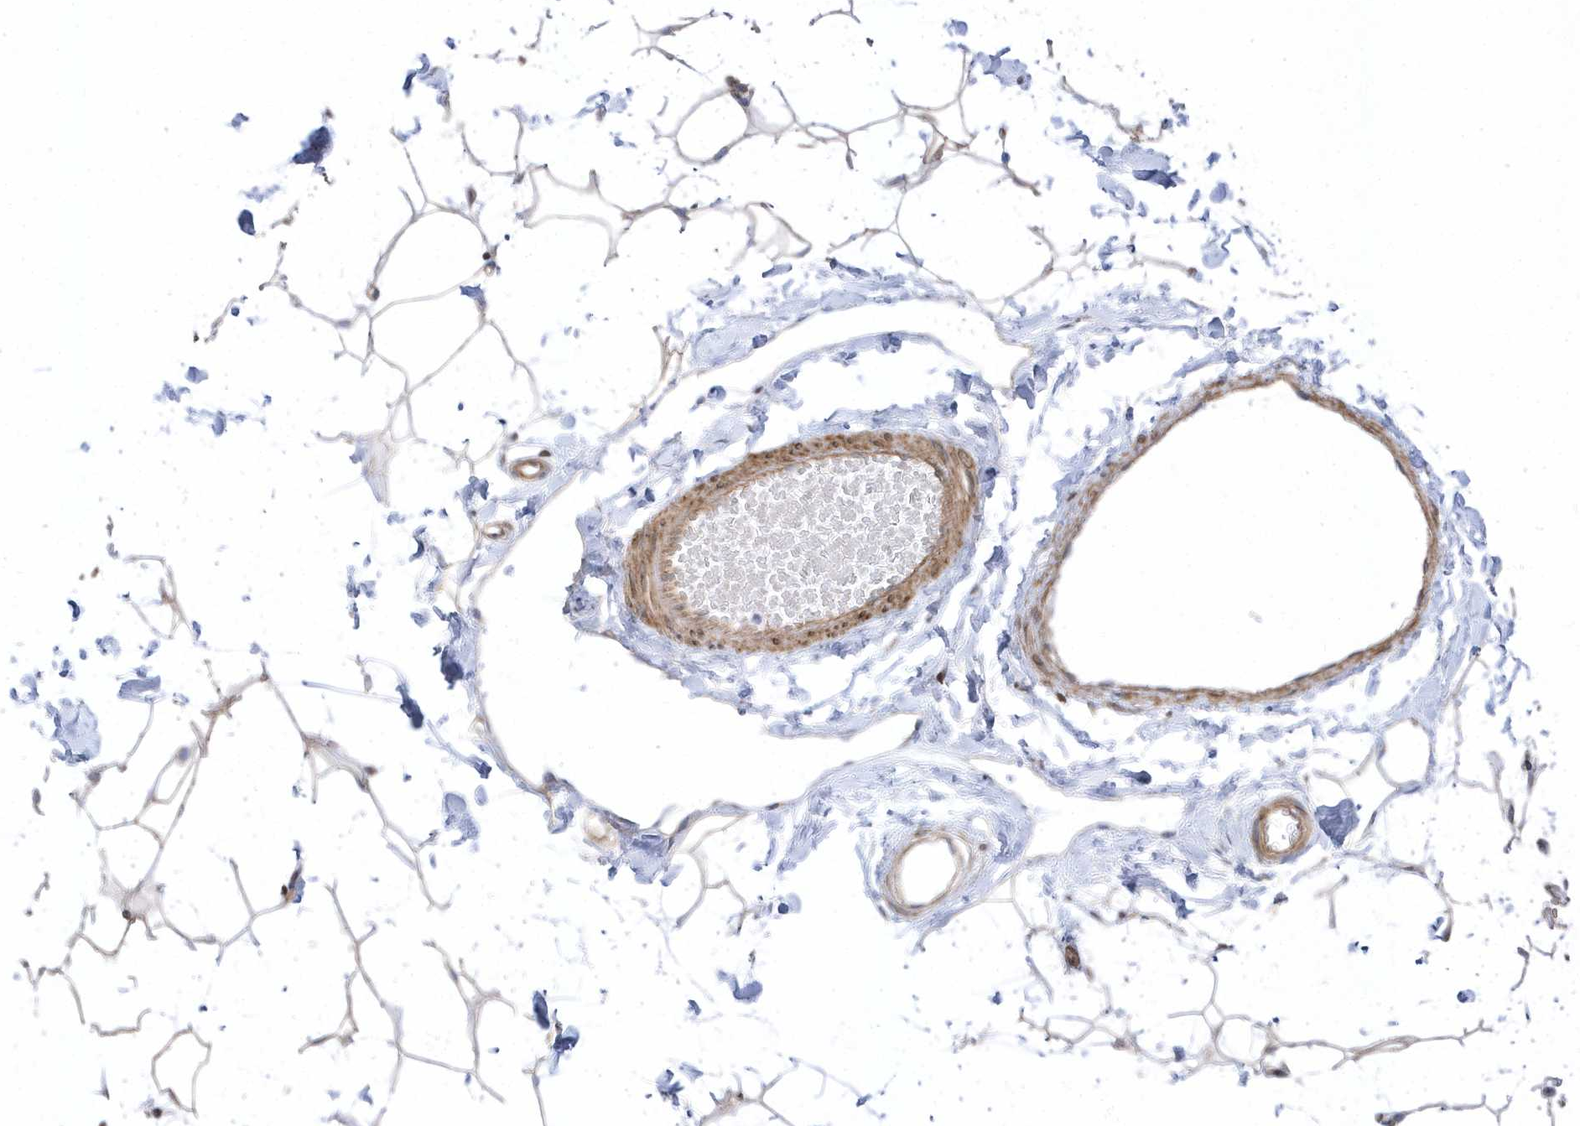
{"staining": {"intensity": "negative", "quantity": "none", "location": "none"}, "tissue": "breast", "cell_type": "Adipocytes", "image_type": "normal", "snomed": [{"axis": "morphology", "description": "Normal tissue, NOS"}, {"axis": "topography", "description": "Breast"}], "caption": "This histopathology image is of unremarkable breast stained with immunohistochemistry to label a protein in brown with the nuclei are counter-stained blue. There is no expression in adipocytes.", "gene": "GTPBP6", "patient": {"sex": "female", "age": 26}}